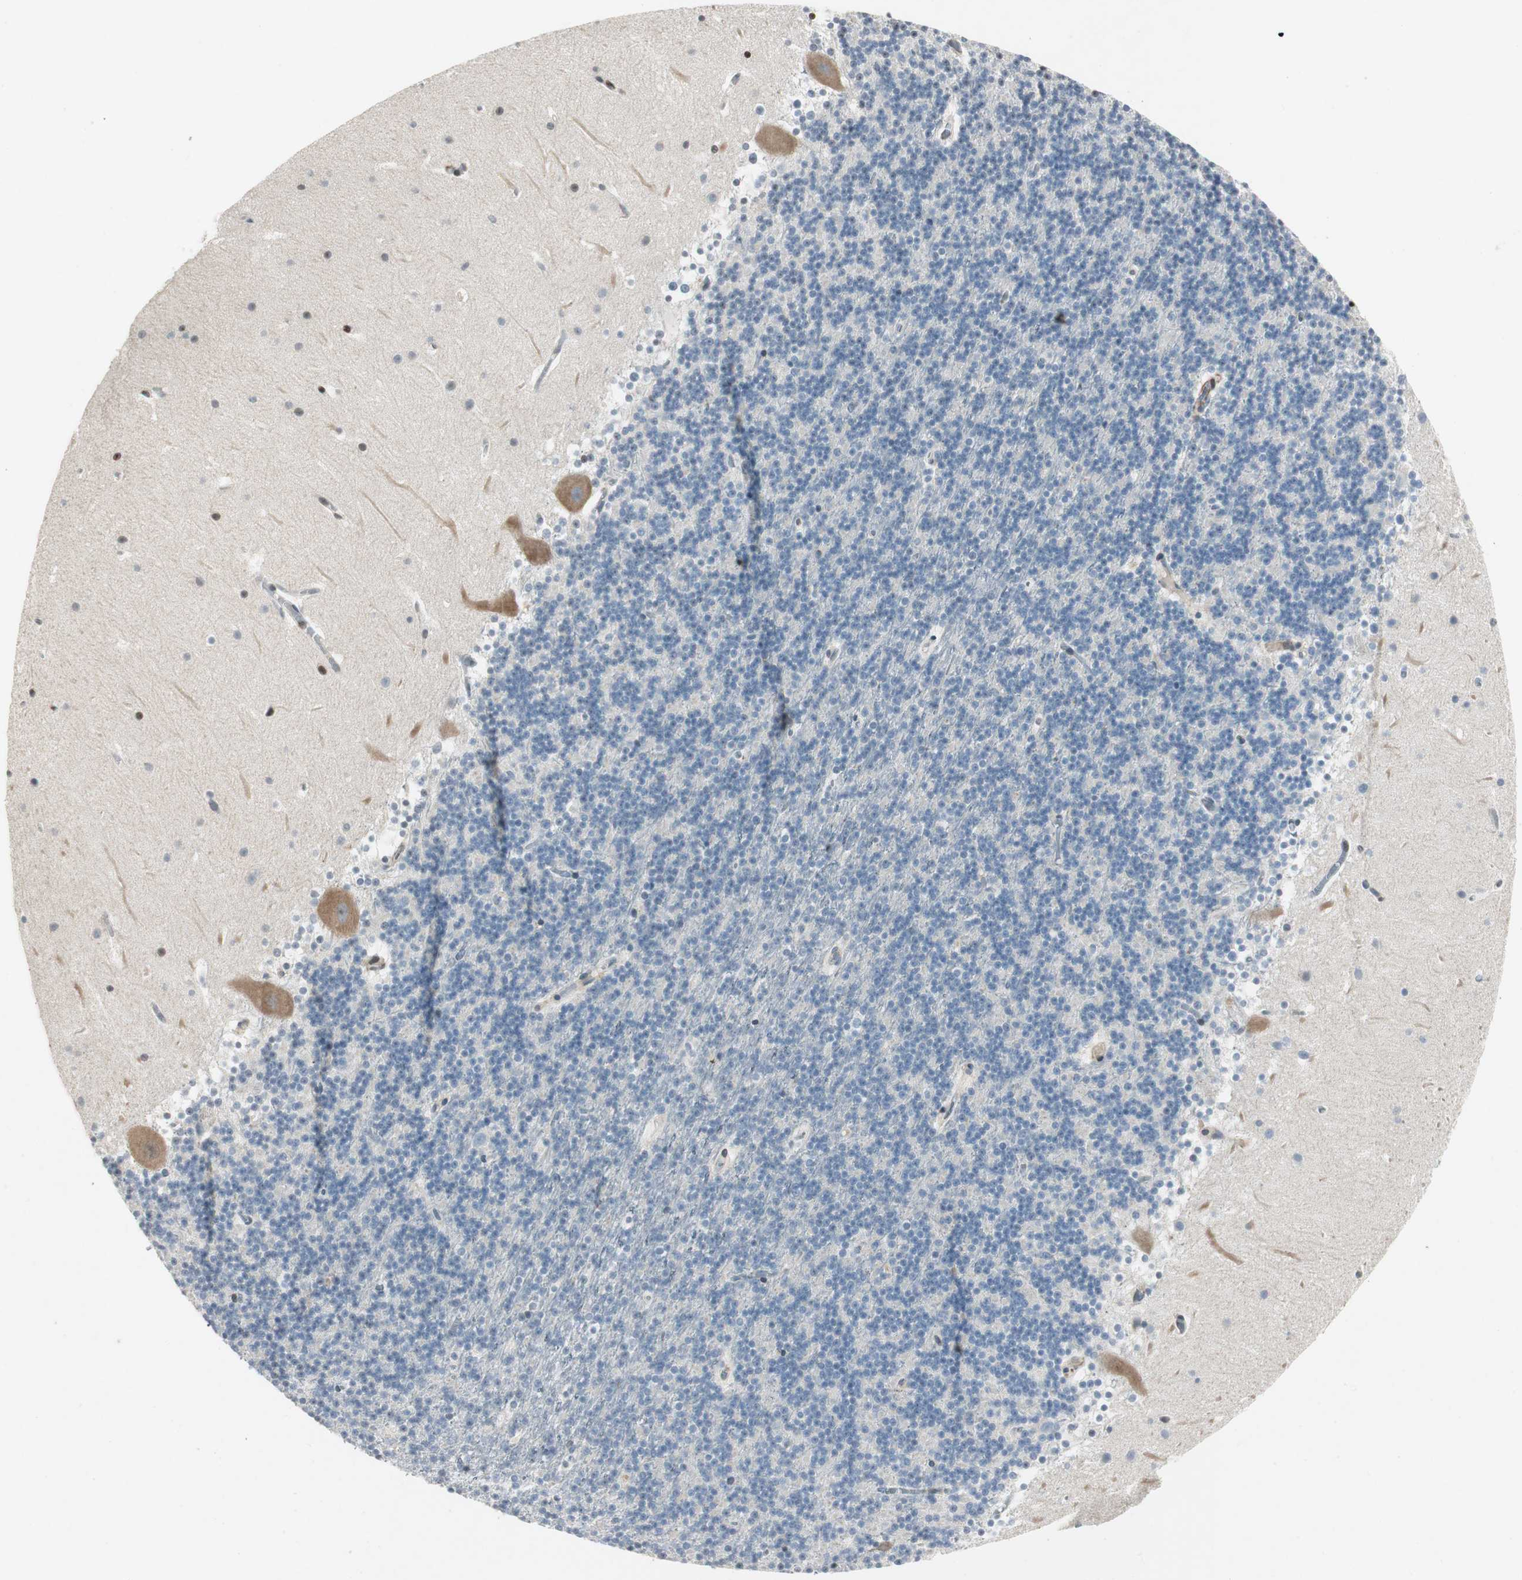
{"staining": {"intensity": "negative", "quantity": "none", "location": "none"}, "tissue": "cerebellum", "cell_type": "Cells in granular layer", "image_type": "normal", "snomed": [{"axis": "morphology", "description": "Normal tissue, NOS"}, {"axis": "topography", "description": "Cerebellum"}], "caption": "IHC of normal cerebellum exhibits no positivity in cells in granular layer.", "gene": "PRKG1", "patient": {"sex": "male", "age": 45}}